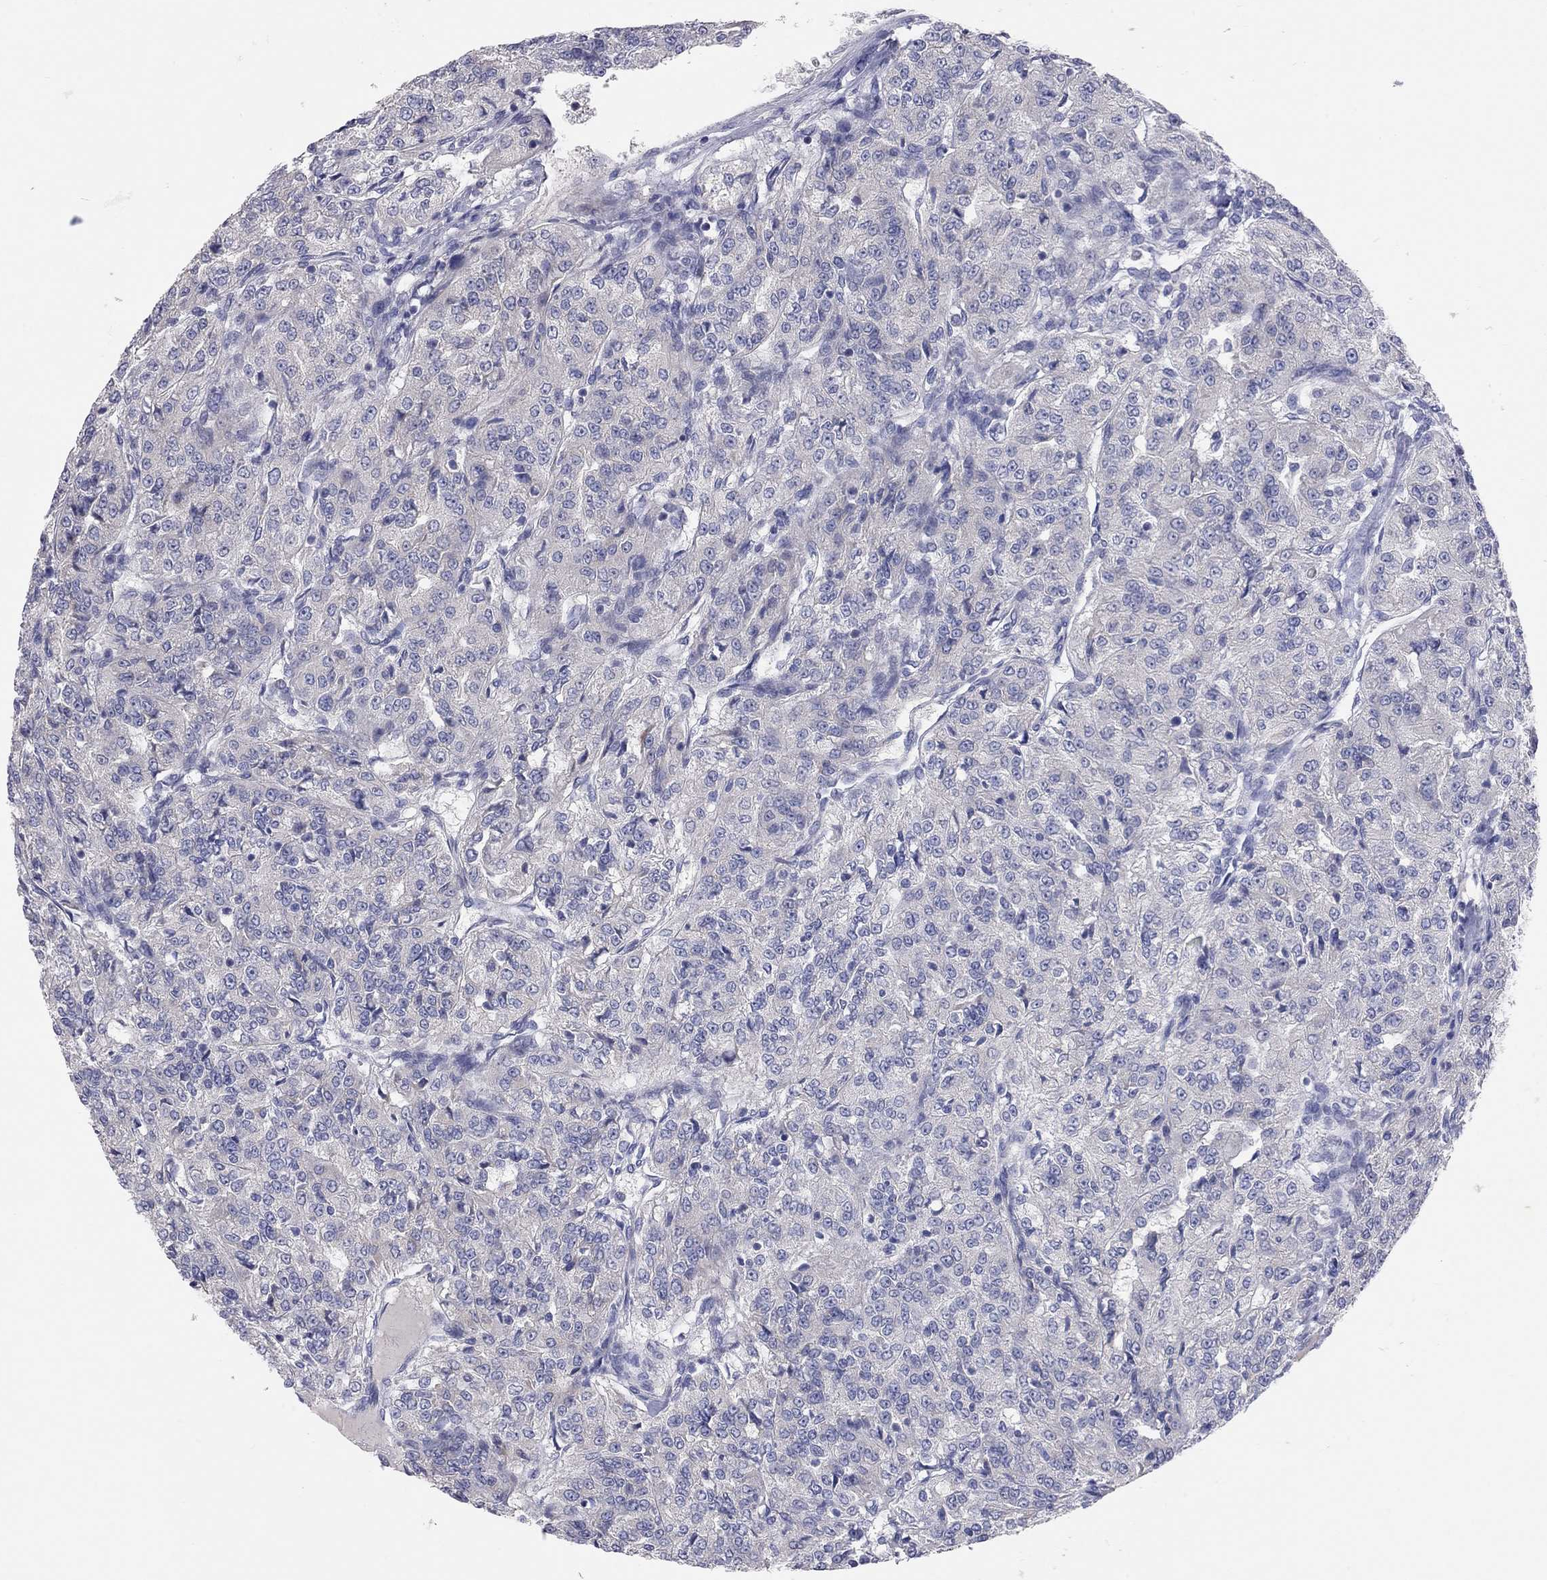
{"staining": {"intensity": "negative", "quantity": "none", "location": "none"}, "tissue": "renal cancer", "cell_type": "Tumor cells", "image_type": "cancer", "snomed": [{"axis": "morphology", "description": "Adenocarcinoma, NOS"}, {"axis": "topography", "description": "Kidney"}], "caption": "This is an IHC histopathology image of human adenocarcinoma (renal). There is no positivity in tumor cells.", "gene": "KCNB1", "patient": {"sex": "female", "age": 63}}